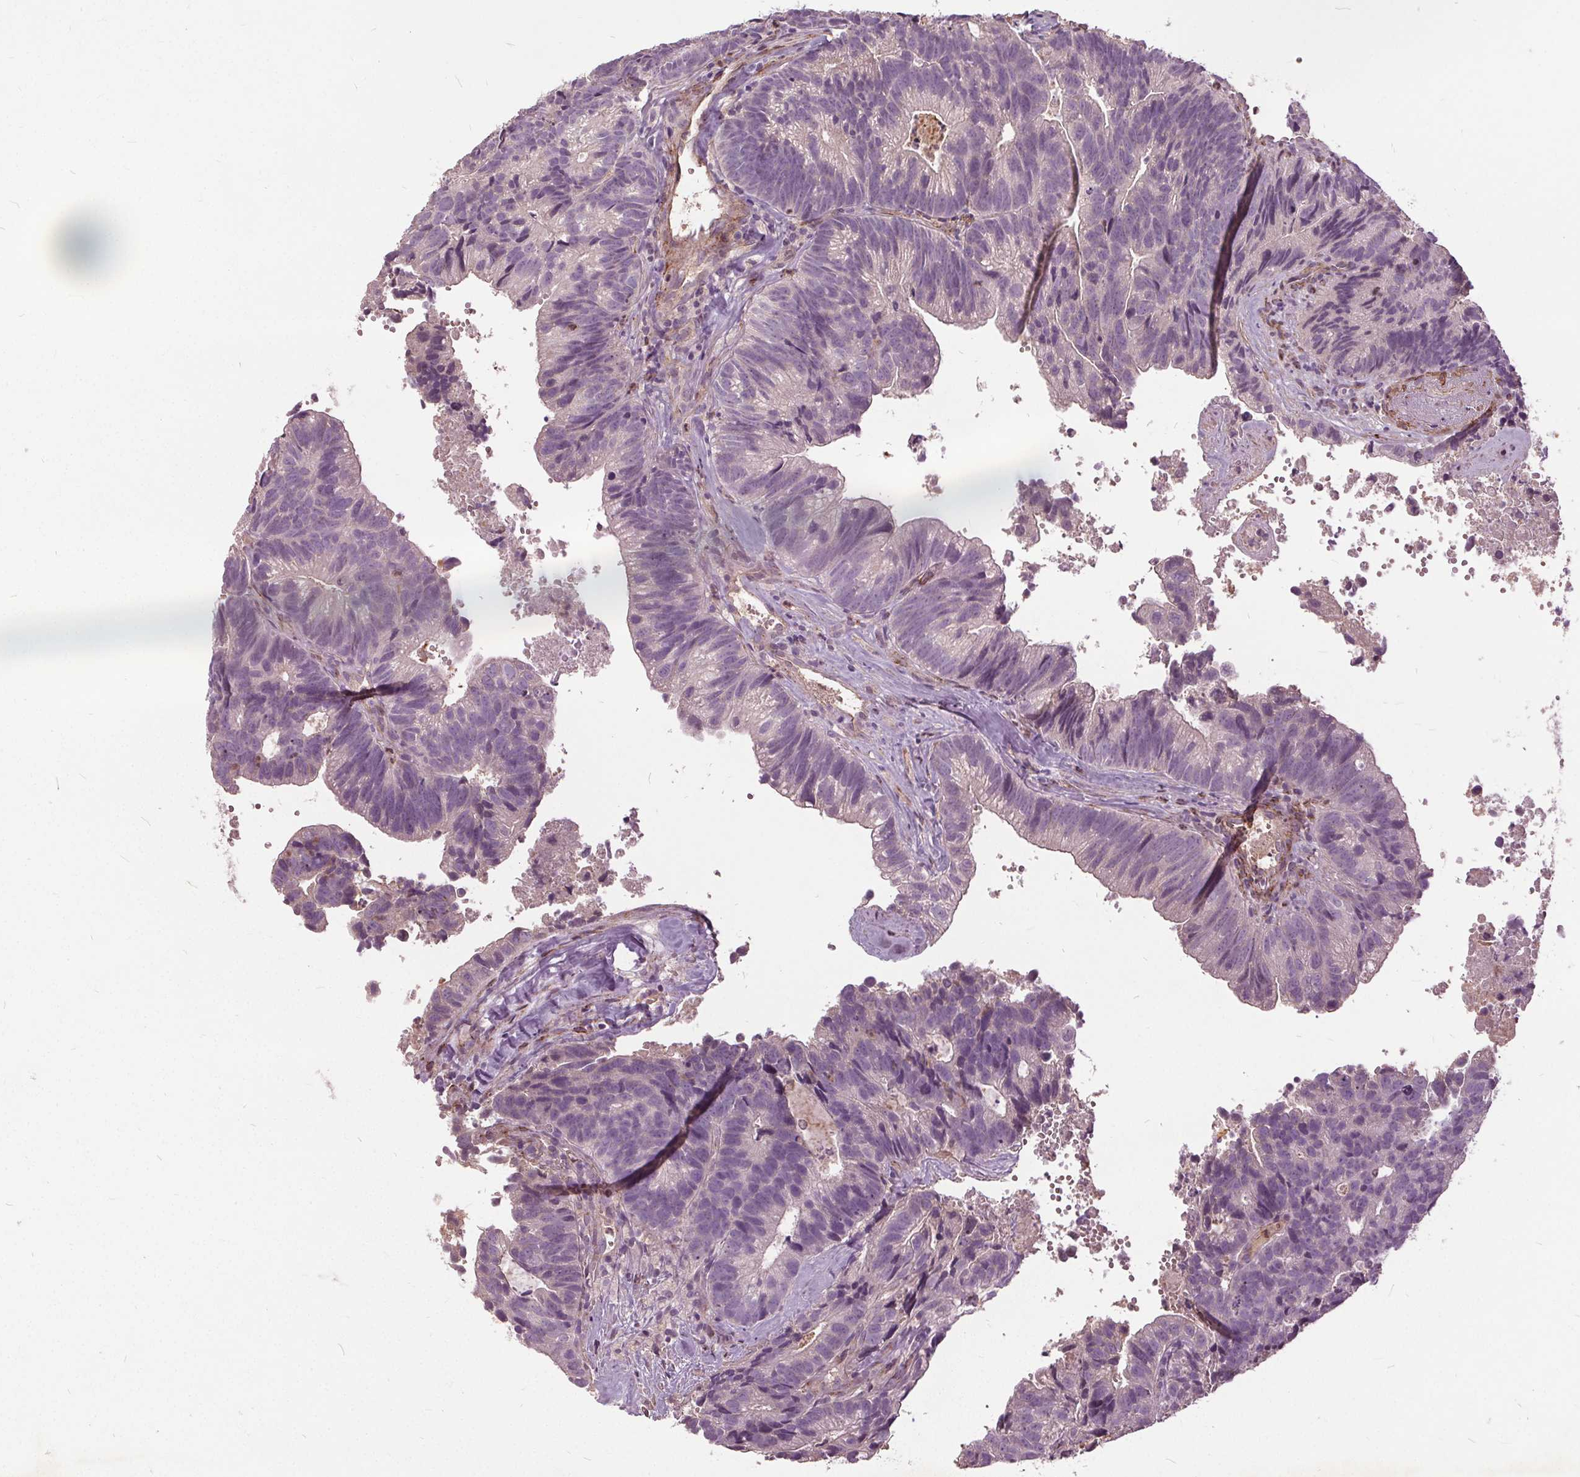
{"staining": {"intensity": "negative", "quantity": "none", "location": "none"}, "tissue": "head and neck cancer", "cell_type": "Tumor cells", "image_type": "cancer", "snomed": [{"axis": "morphology", "description": "Adenocarcinoma, NOS"}, {"axis": "topography", "description": "Head-Neck"}], "caption": "IHC photomicrograph of human head and neck adenocarcinoma stained for a protein (brown), which shows no staining in tumor cells.", "gene": "PDGFD", "patient": {"sex": "male", "age": 62}}